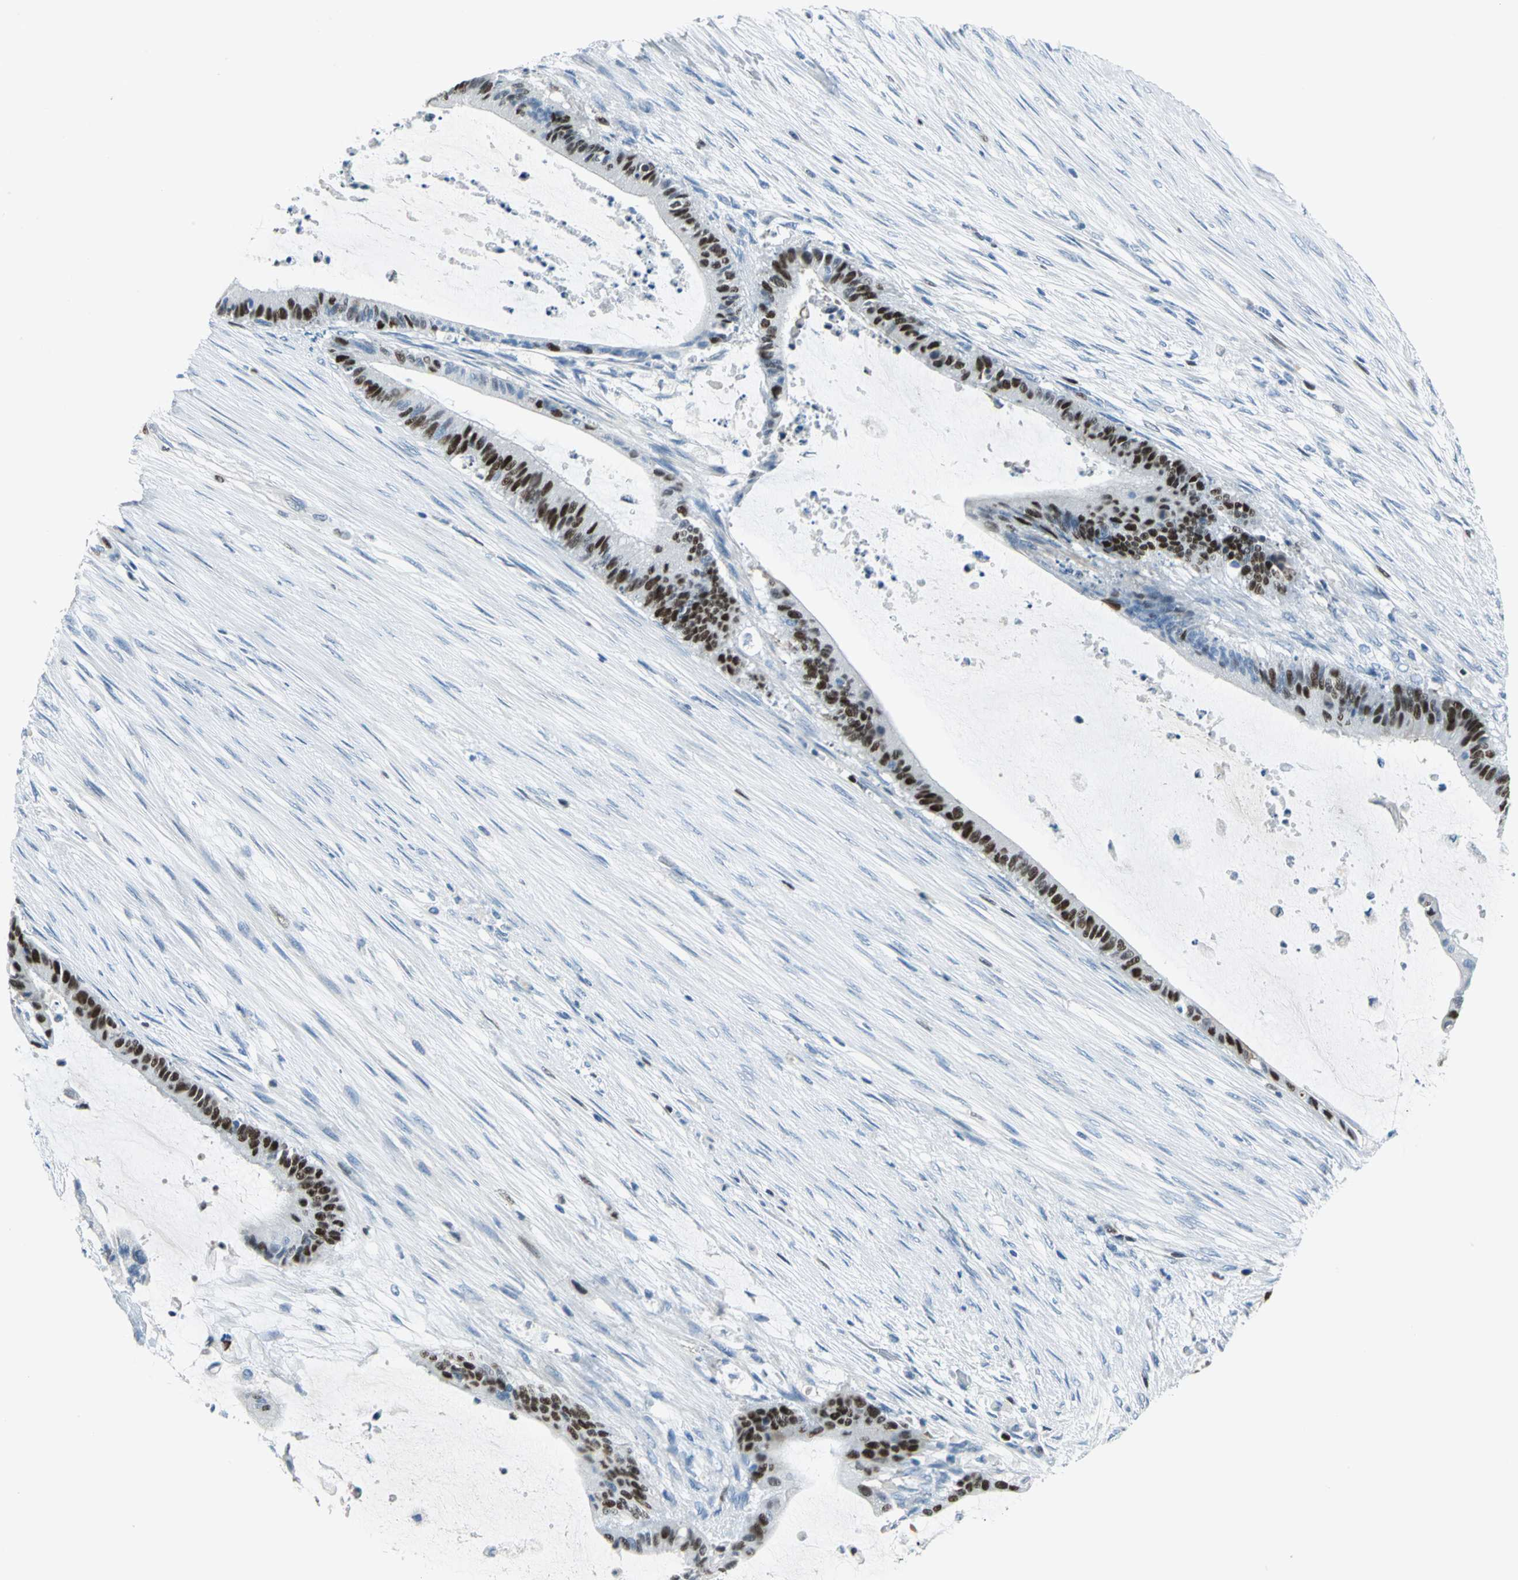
{"staining": {"intensity": "strong", "quantity": "25%-75%", "location": "nuclear"}, "tissue": "liver cancer", "cell_type": "Tumor cells", "image_type": "cancer", "snomed": [{"axis": "morphology", "description": "Cholangiocarcinoma"}, {"axis": "topography", "description": "Liver"}], "caption": "This micrograph exhibits IHC staining of liver cholangiocarcinoma, with high strong nuclear expression in approximately 25%-75% of tumor cells.", "gene": "MCM3", "patient": {"sex": "female", "age": 73}}